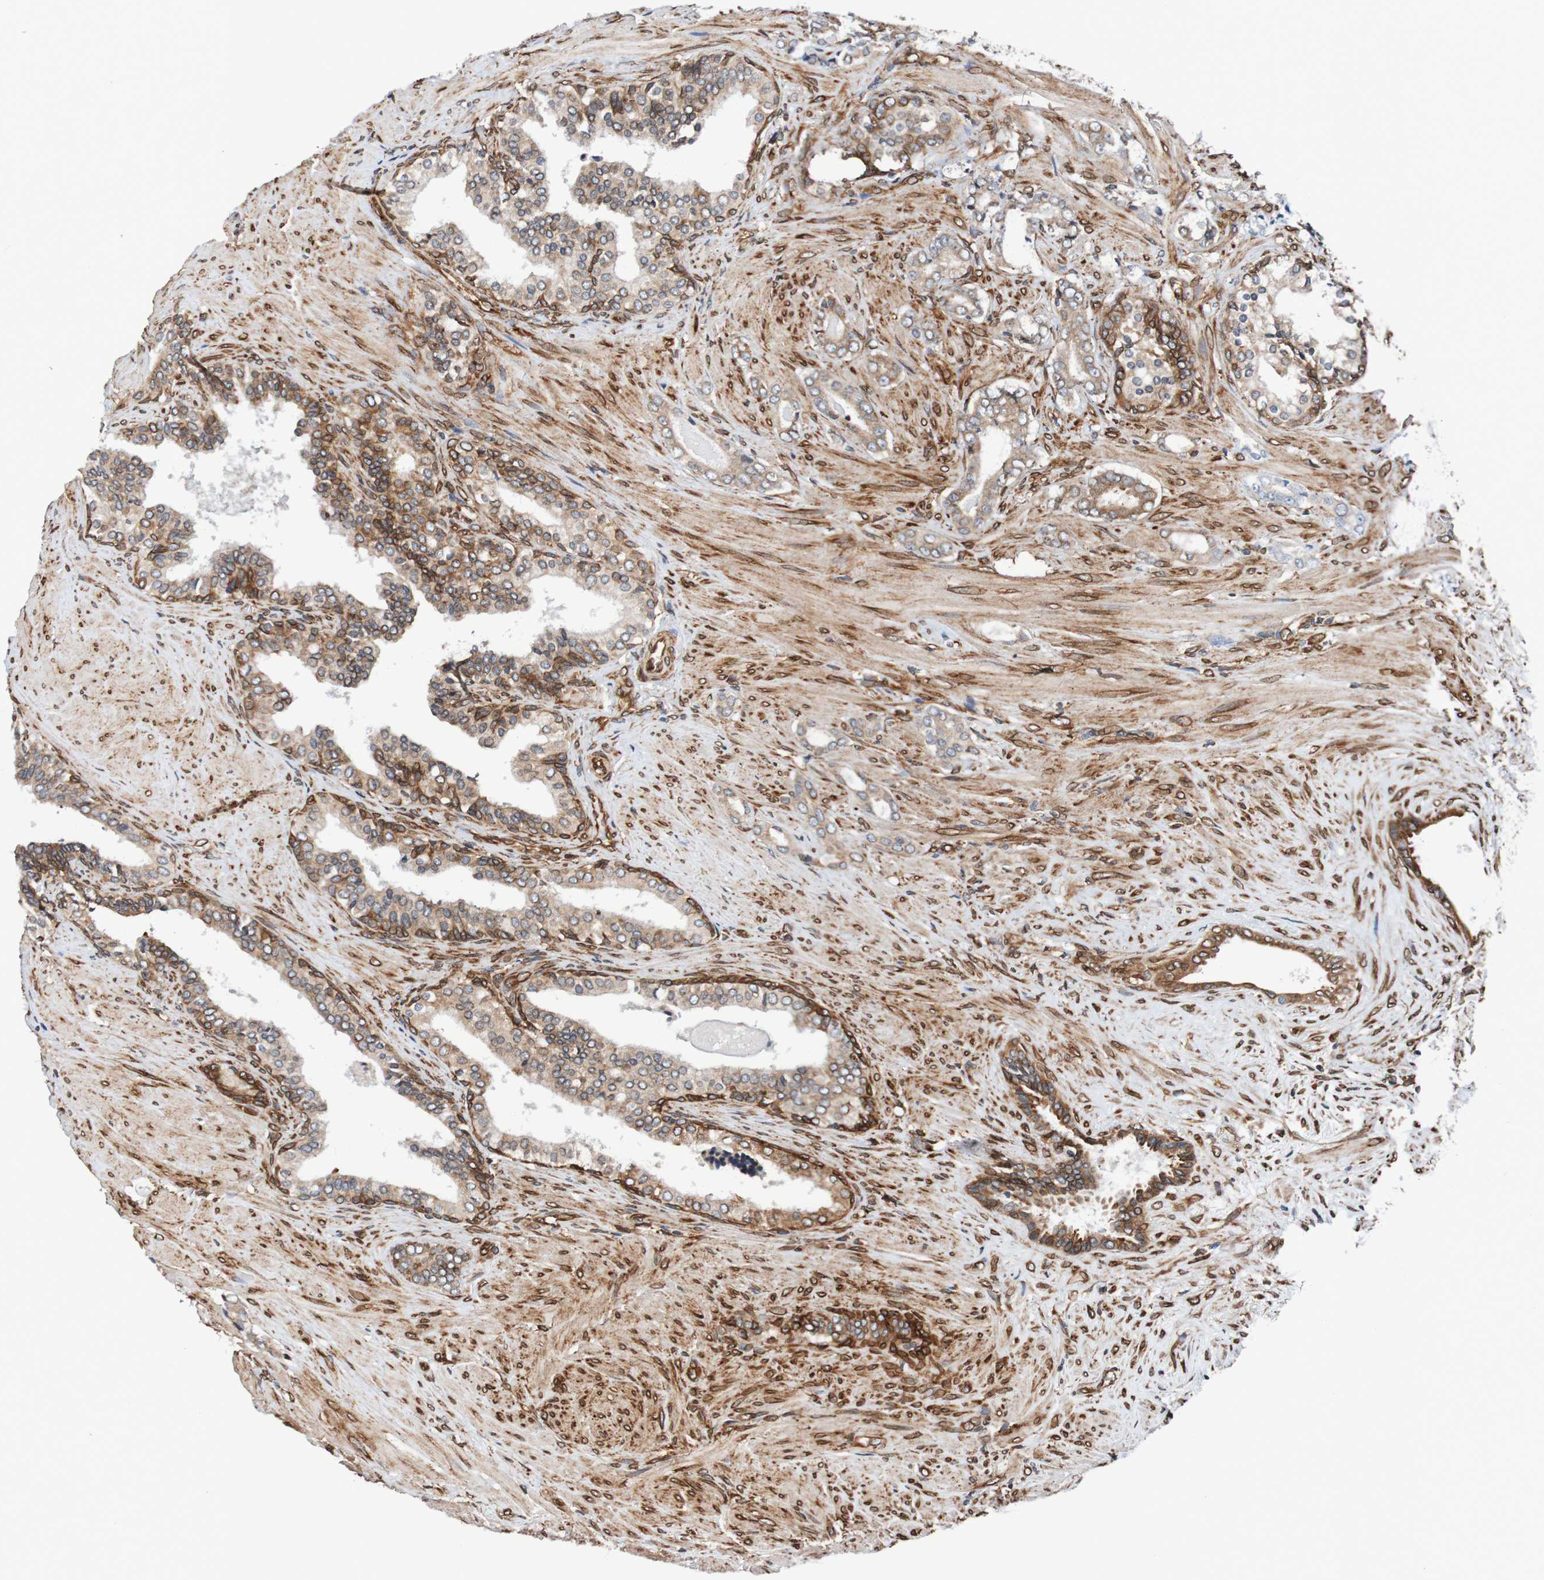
{"staining": {"intensity": "moderate", "quantity": "25%-75%", "location": "cytoplasmic/membranous,nuclear"}, "tissue": "prostate cancer", "cell_type": "Tumor cells", "image_type": "cancer", "snomed": [{"axis": "morphology", "description": "Adenocarcinoma, Low grade"}, {"axis": "topography", "description": "Prostate"}], "caption": "Immunohistochemistry (IHC) histopathology image of human prostate cancer stained for a protein (brown), which reveals medium levels of moderate cytoplasmic/membranous and nuclear expression in about 25%-75% of tumor cells.", "gene": "TMEM109", "patient": {"sex": "male", "age": 60}}